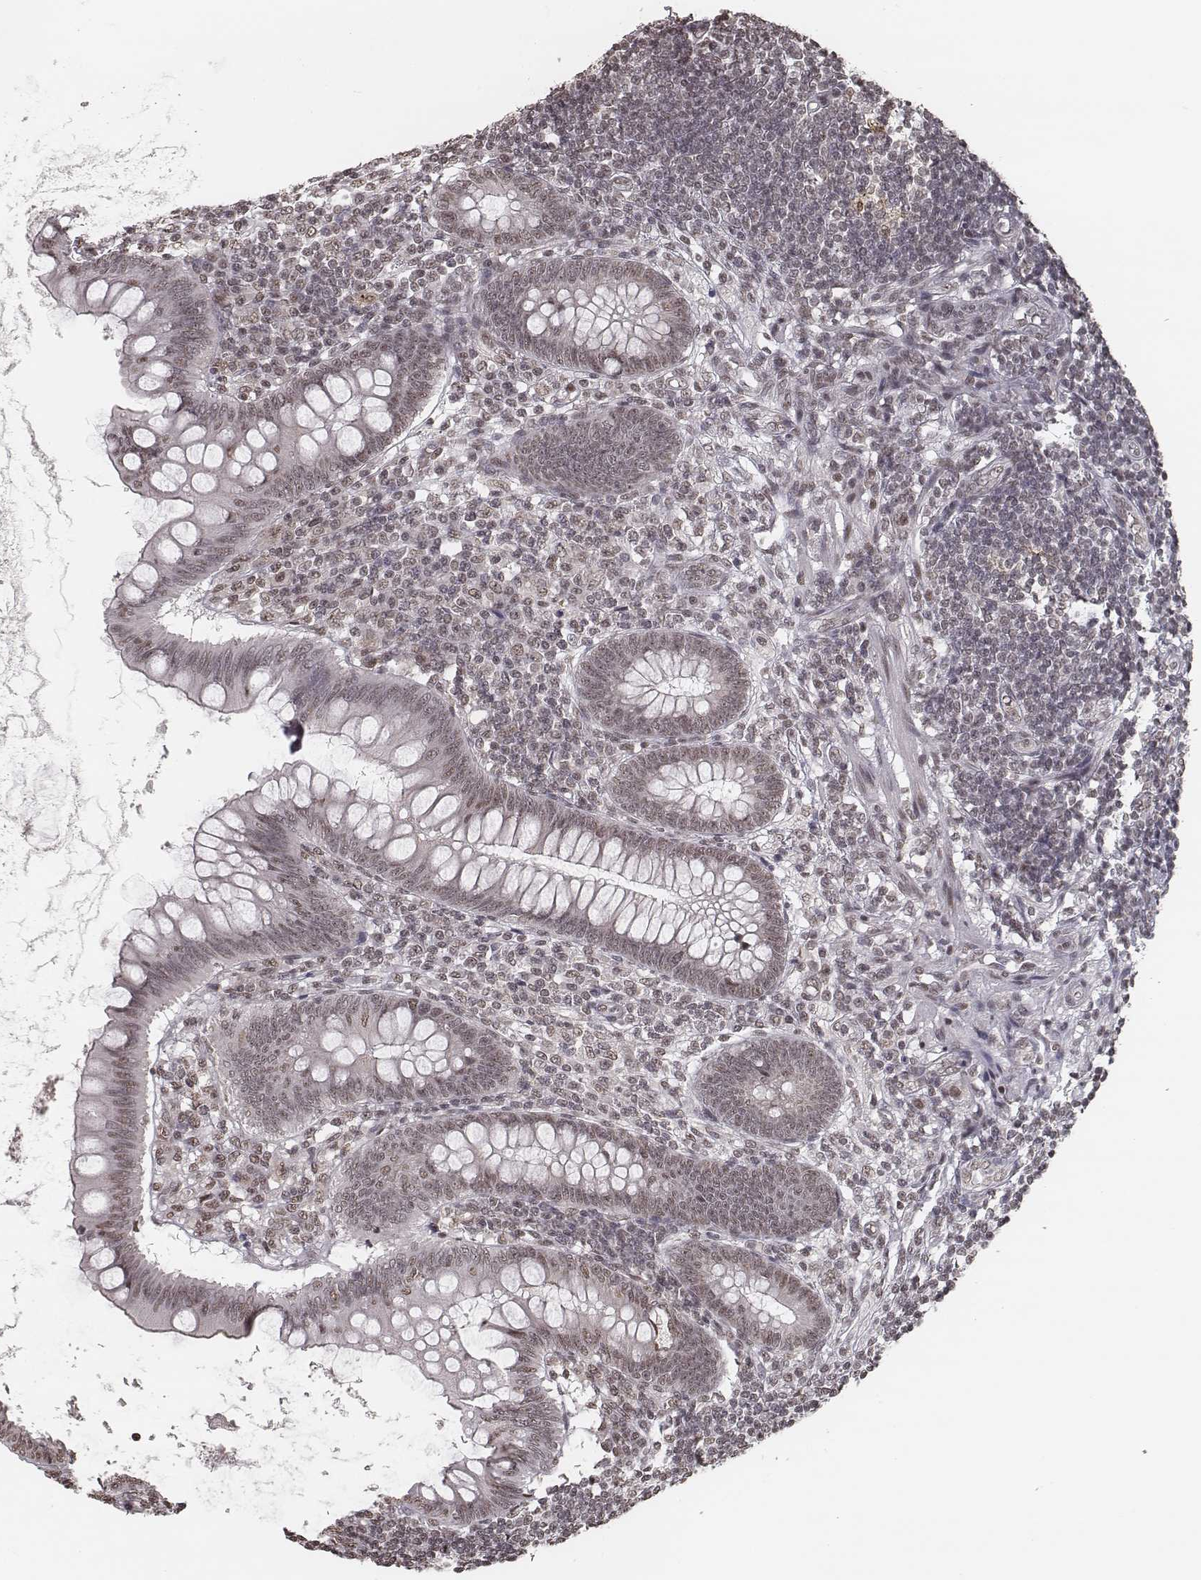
{"staining": {"intensity": "weak", "quantity": ">75%", "location": "nuclear"}, "tissue": "appendix", "cell_type": "Glandular cells", "image_type": "normal", "snomed": [{"axis": "morphology", "description": "Normal tissue, NOS"}, {"axis": "topography", "description": "Appendix"}], "caption": "Glandular cells demonstrate low levels of weak nuclear expression in about >75% of cells in normal appendix.", "gene": "HMGA2", "patient": {"sex": "female", "age": 57}}